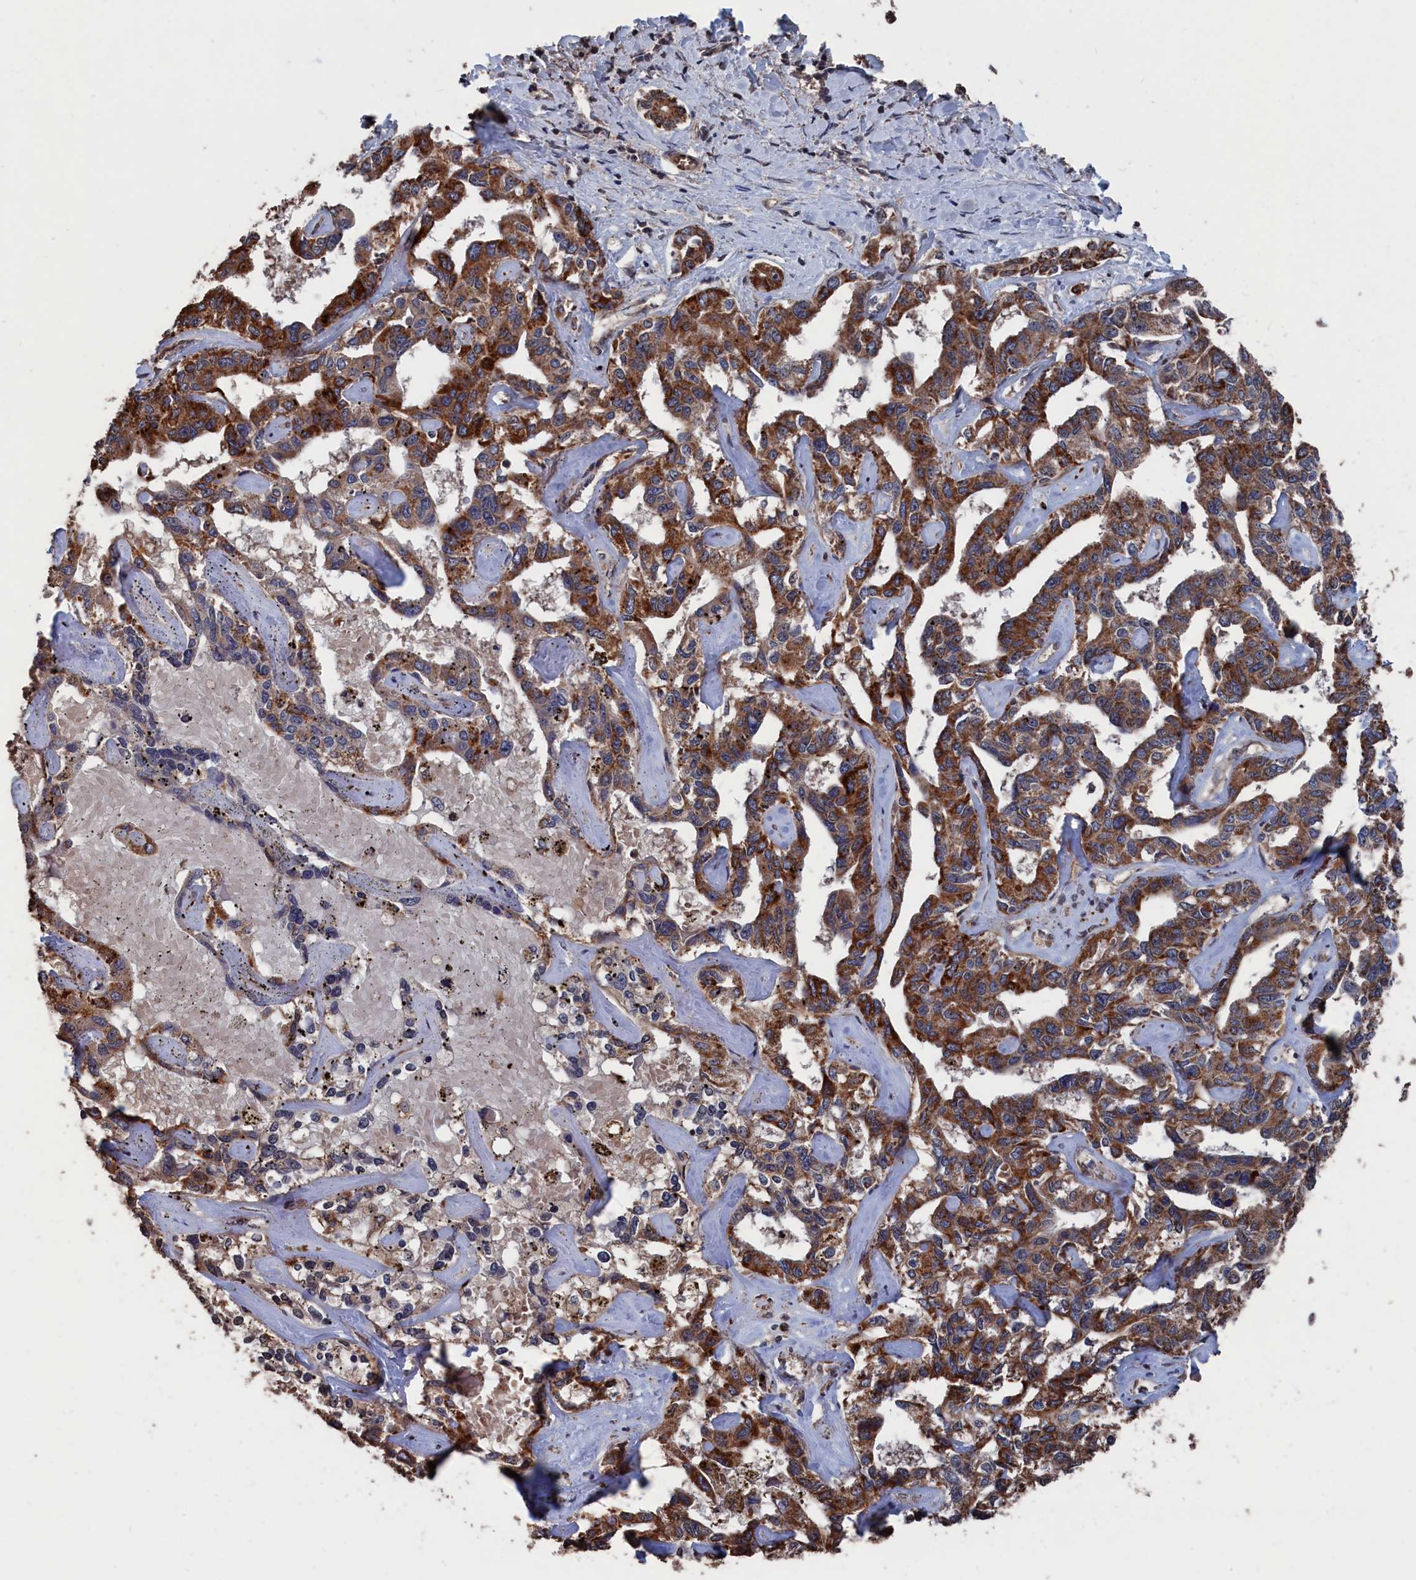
{"staining": {"intensity": "moderate", "quantity": ">75%", "location": "cytoplasmic/membranous"}, "tissue": "liver cancer", "cell_type": "Tumor cells", "image_type": "cancer", "snomed": [{"axis": "morphology", "description": "Cholangiocarcinoma"}, {"axis": "topography", "description": "Liver"}], "caption": "Immunohistochemical staining of human liver cholangiocarcinoma exhibits medium levels of moderate cytoplasmic/membranous expression in approximately >75% of tumor cells.", "gene": "PDE12", "patient": {"sex": "male", "age": 59}}